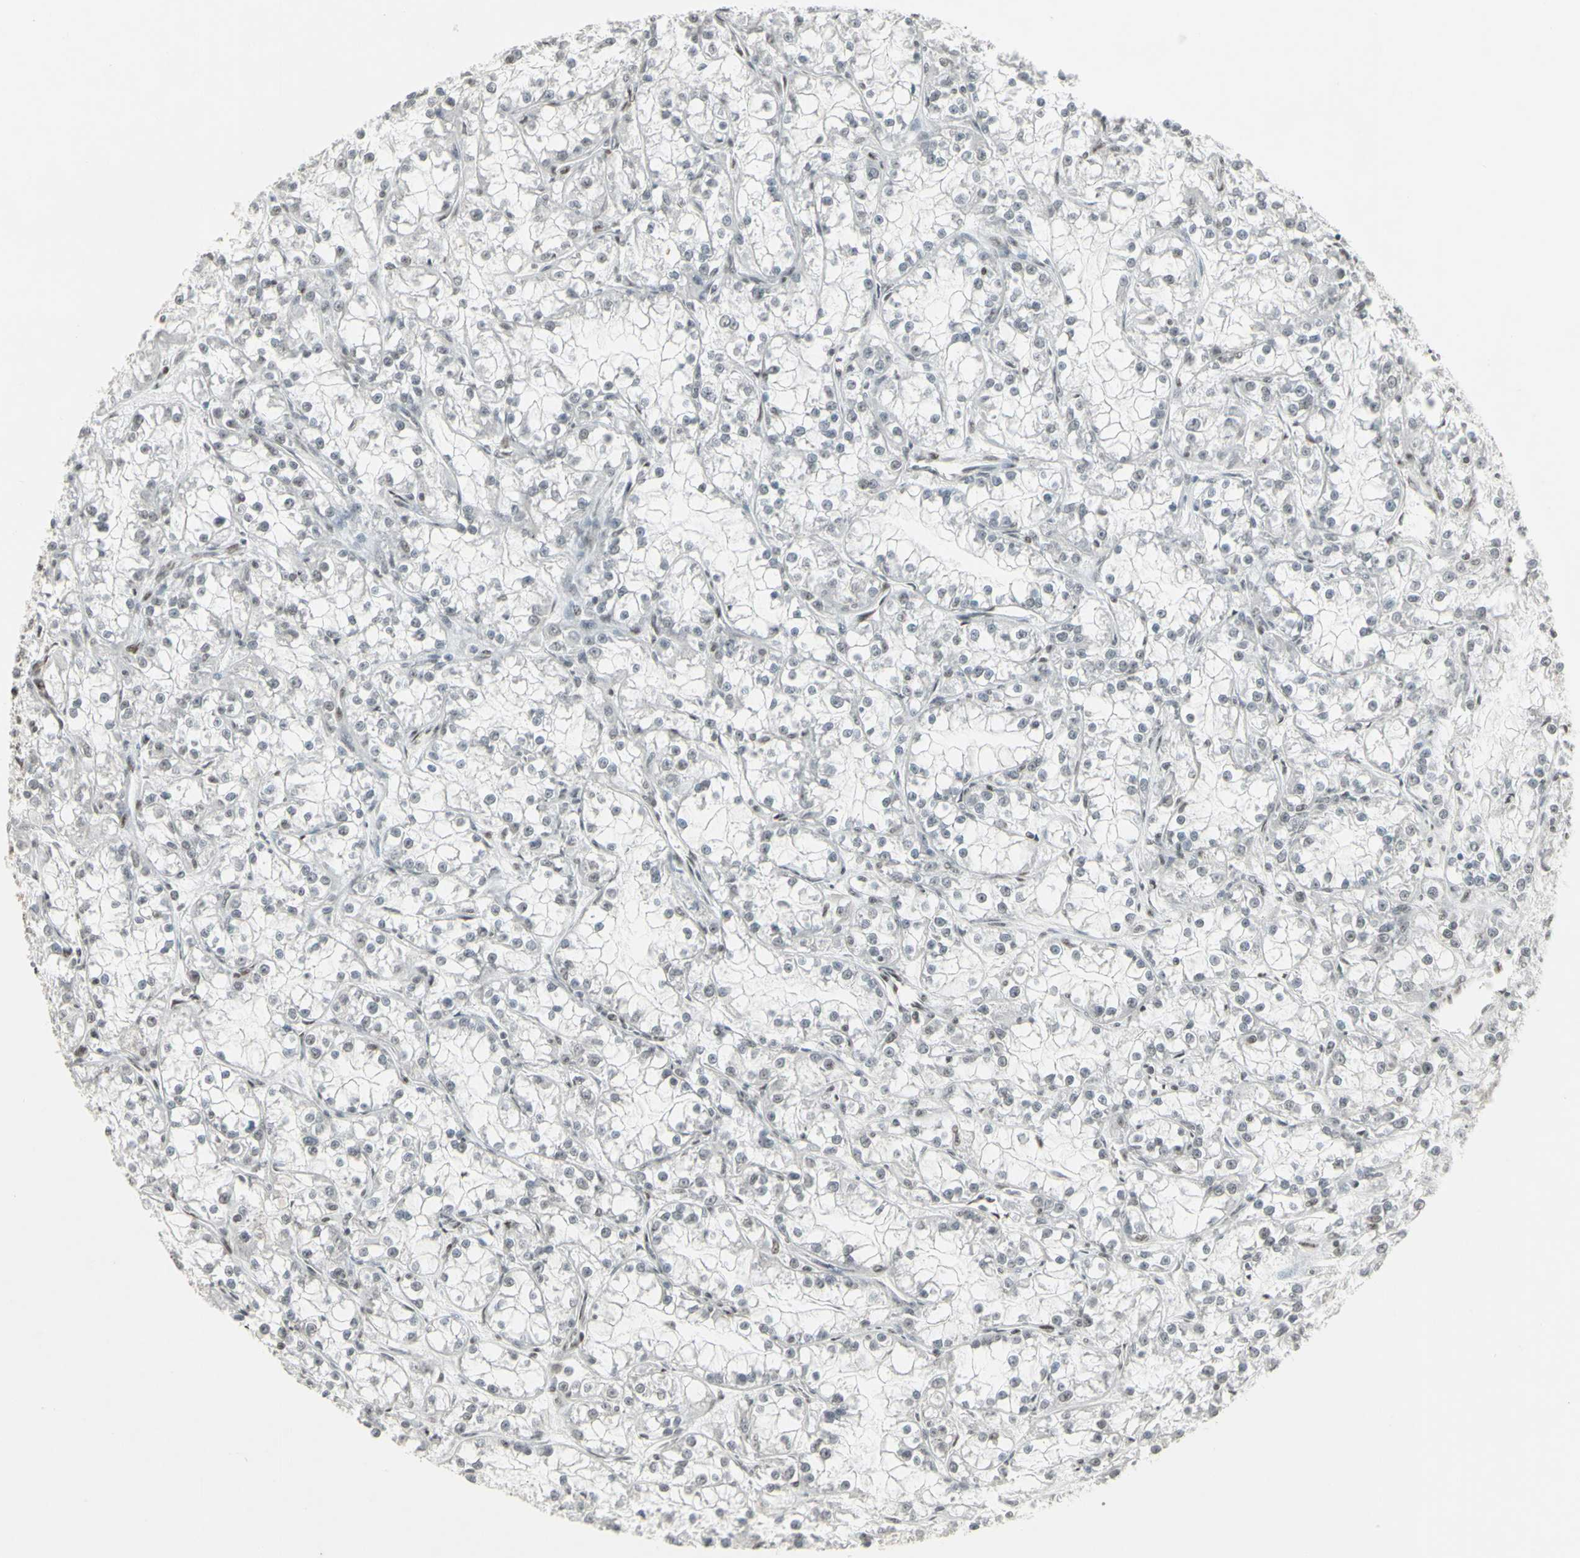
{"staining": {"intensity": "negative", "quantity": "none", "location": "none"}, "tissue": "renal cancer", "cell_type": "Tumor cells", "image_type": "cancer", "snomed": [{"axis": "morphology", "description": "Adenocarcinoma, NOS"}, {"axis": "topography", "description": "Kidney"}], "caption": "Tumor cells show no significant protein positivity in renal cancer.", "gene": "TRIM28", "patient": {"sex": "female", "age": 52}}